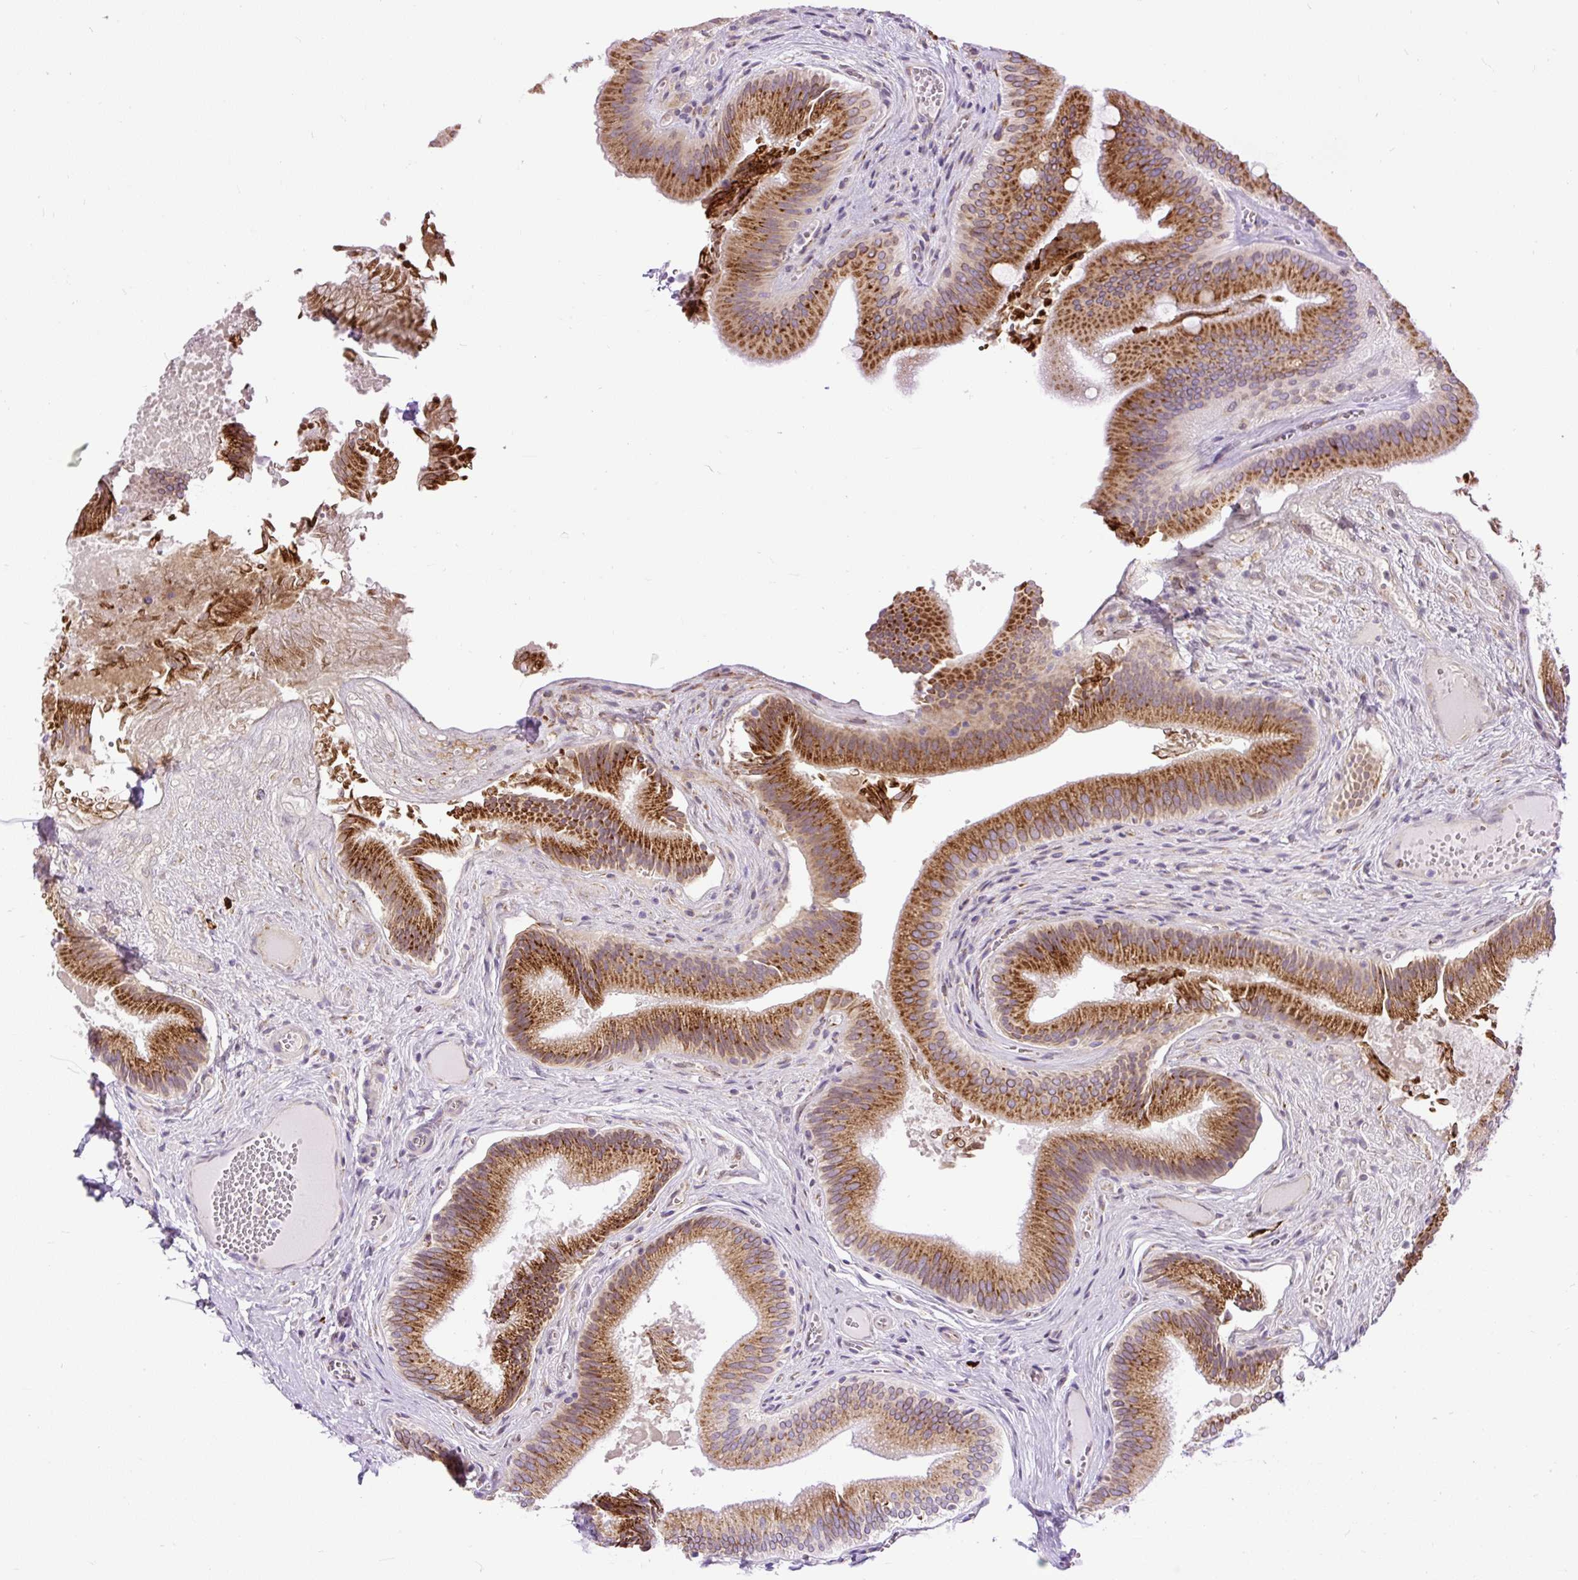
{"staining": {"intensity": "strong", "quantity": ">75%", "location": "cytoplasmic/membranous"}, "tissue": "gallbladder", "cell_type": "Glandular cells", "image_type": "normal", "snomed": [{"axis": "morphology", "description": "Normal tissue, NOS"}, {"axis": "topography", "description": "Gallbladder"}], "caption": "Immunohistochemical staining of benign human gallbladder displays high levels of strong cytoplasmic/membranous staining in about >75% of glandular cells.", "gene": "DDOST", "patient": {"sex": "male", "age": 17}}